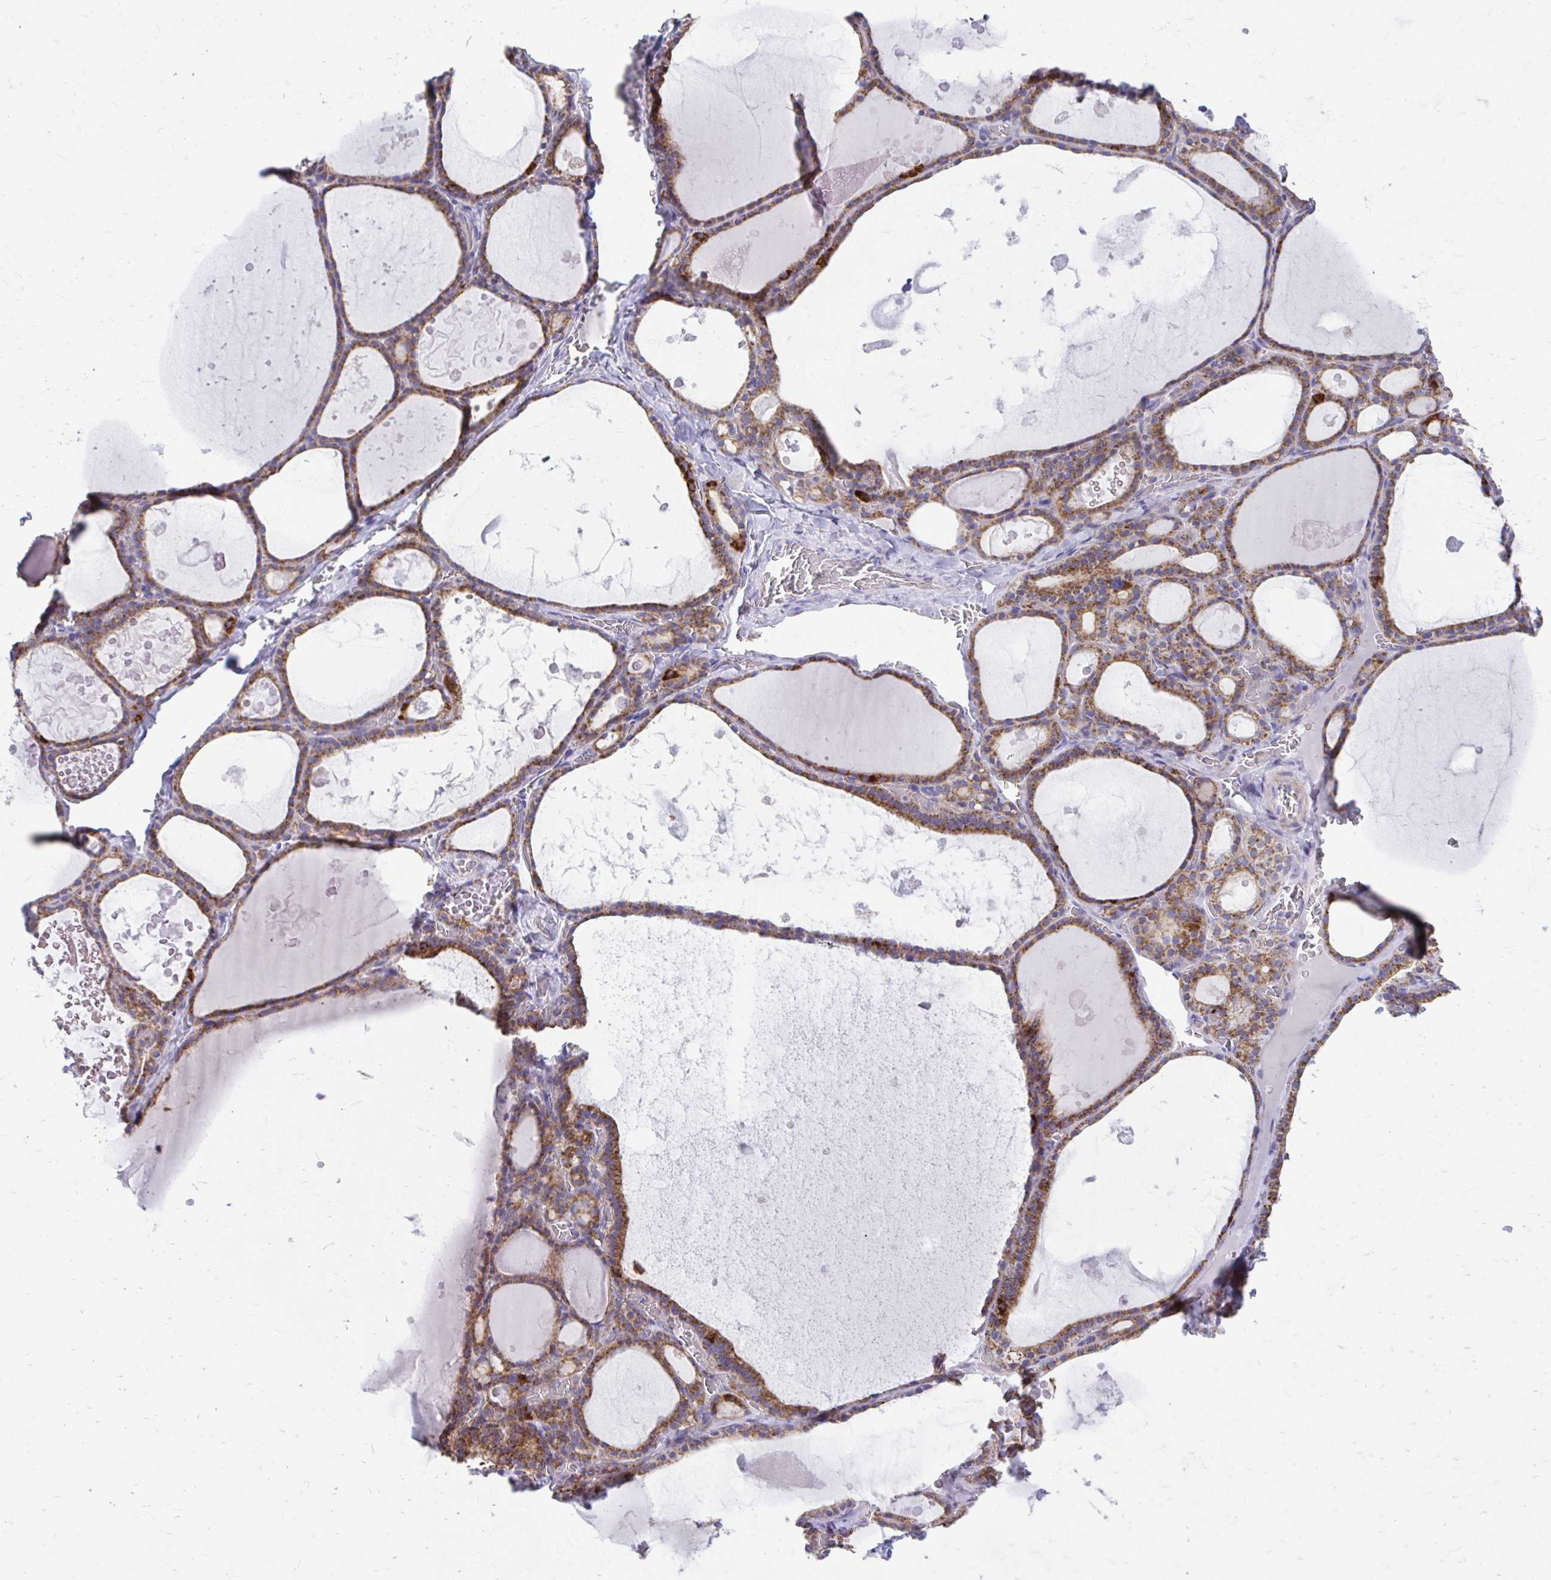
{"staining": {"intensity": "moderate", "quantity": ">75%", "location": "cytoplasmic/membranous"}, "tissue": "thyroid gland", "cell_type": "Glandular cells", "image_type": "normal", "snomed": [{"axis": "morphology", "description": "Normal tissue, NOS"}, {"axis": "topography", "description": "Thyroid gland"}], "caption": "Immunohistochemical staining of normal human thyroid gland exhibits medium levels of moderate cytoplasmic/membranous expression in approximately >75% of glandular cells.", "gene": "MRPL19", "patient": {"sex": "male", "age": 56}}